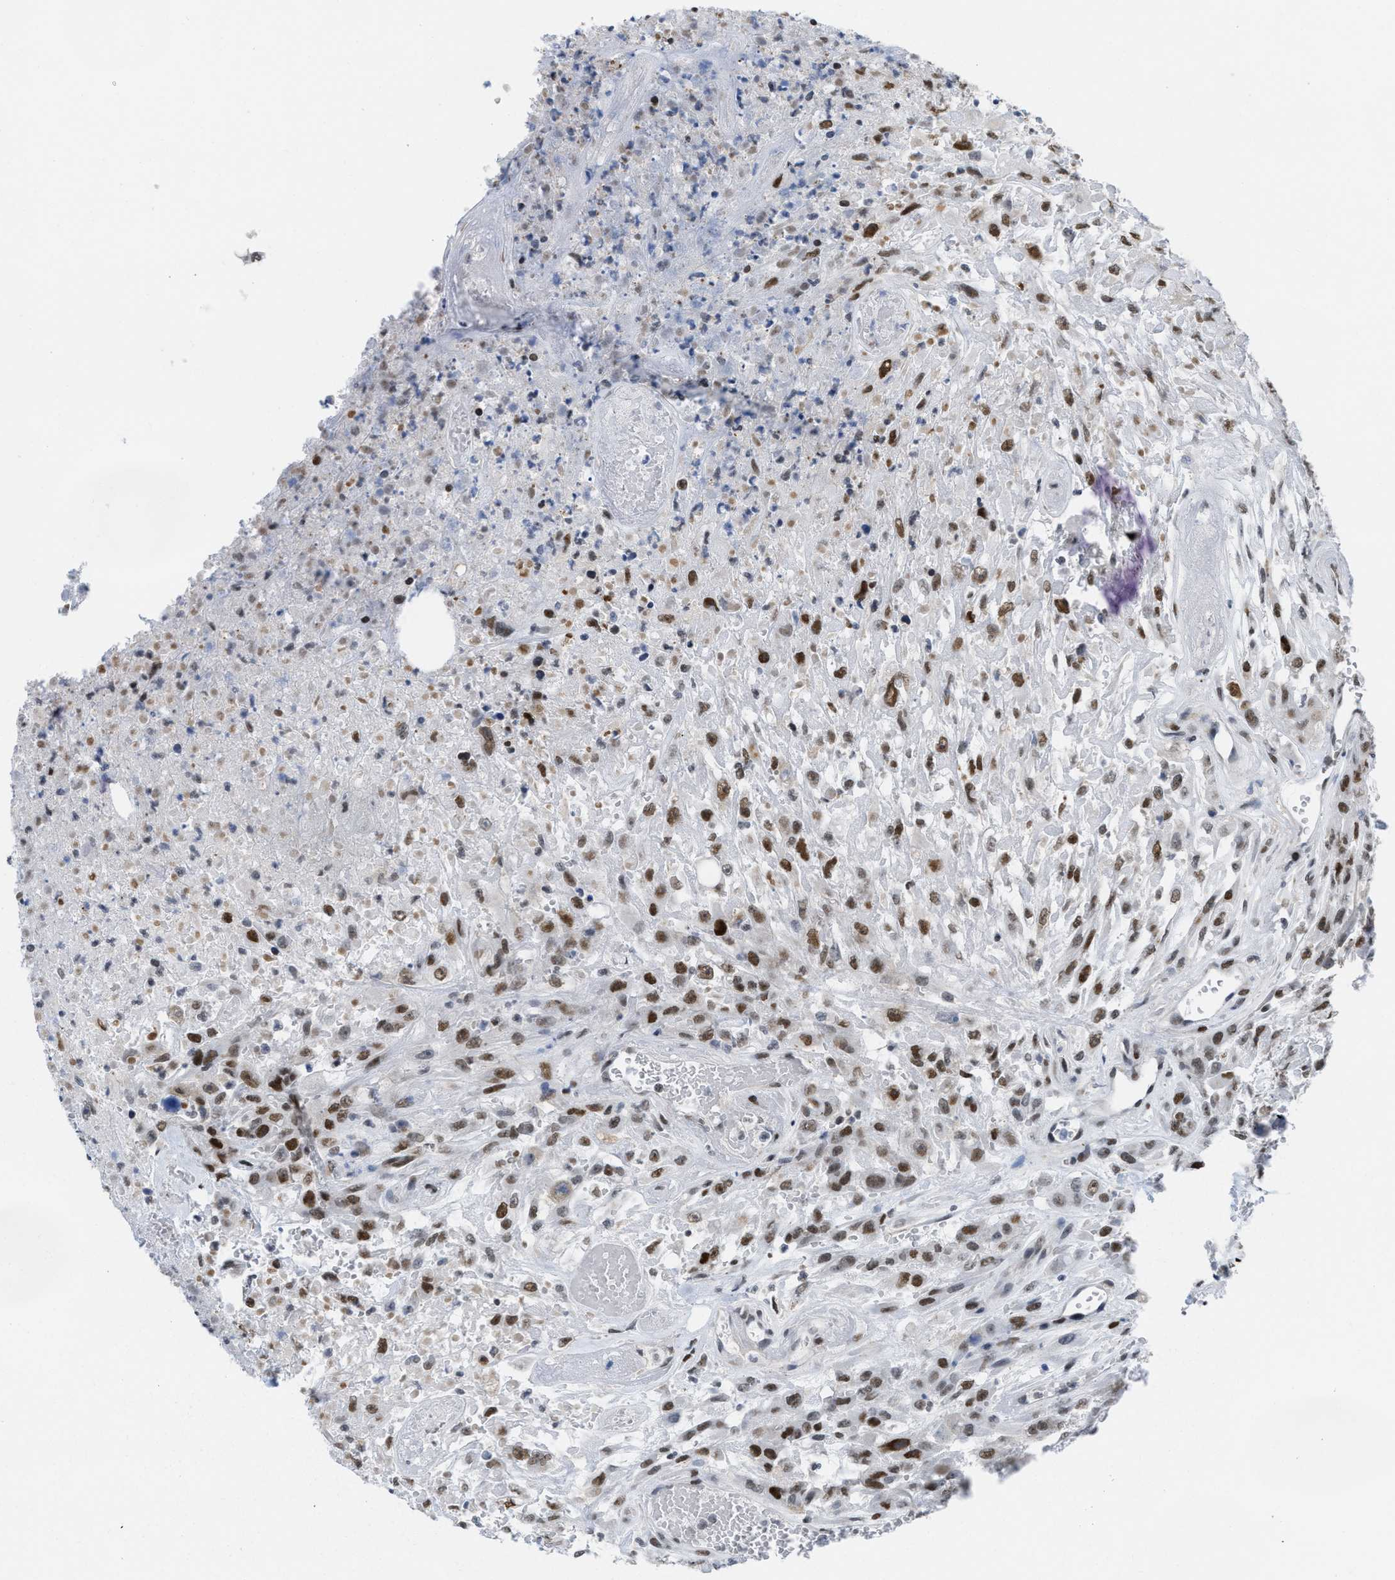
{"staining": {"intensity": "moderate", "quantity": ">75%", "location": "nuclear"}, "tissue": "urothelial cancer", "cell_type": "Tumor cells", "image_type": "cancer", "snomed": [{"axis": "morphology", "description": "Urothelial carcinoma, High grade"}, {"axis": "topography", "description": "Urinary bladder"}], "caption": "Tumor cells exhibit medium levels of moderate nuclear expression in about >75% of cells in human urothelial carcinoma (high-grade). The staining was performed using DAB, with brown indicating positive protein expression. Nuclei are stained blue with hematoxylin.", "gene": "MIER1", "patient": {"sex": "male", "age": 46}}